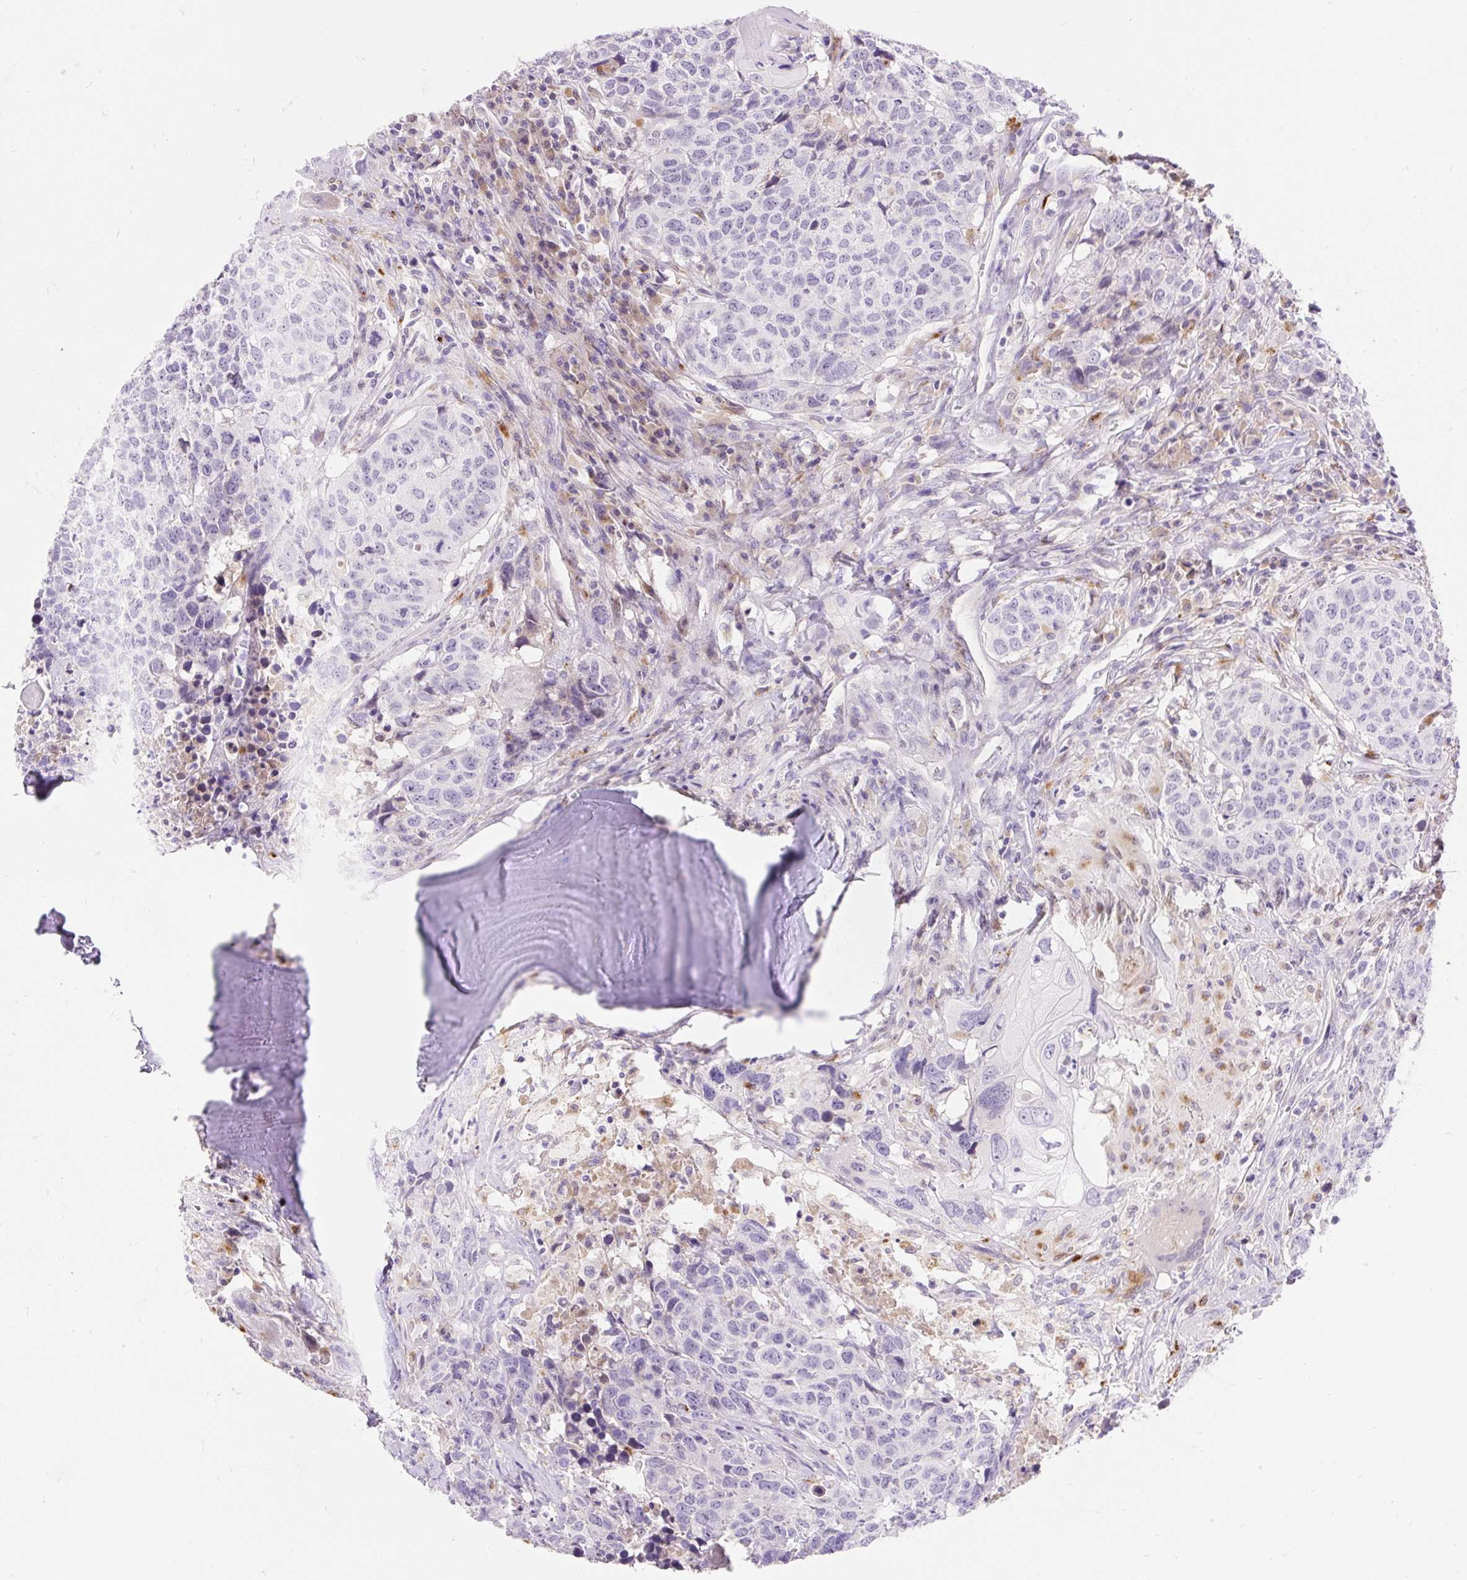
{"staining": {"intensity": "negative", "quantity": "none", "location": "none"}, "tissue": "head and neck cancer", "cell_type": "Tumor cells", "image_type": "cancer", "snomed": [{"axis": "morphology", "description": "Normal tissue, NOS"}, {"axis": "morphology", "description": "Squamous cell carcinoma, NOS"}, {"axis": "topography", "description": "Skeletal muscle"}, {"axis": "topography", "description": "Vascular tissue"}, {"axis": "topography", "description": "Peripheral nerve tissue"}, {"axis": "topography", "description": "Head-Neck"}], "caption": "Head and neck squamous cell carcinoma stained for a protein using IHC reveals no positivity tumor cells.", "gene": "TMEM150C", "patient": {"sex": "male", "age": 66}}